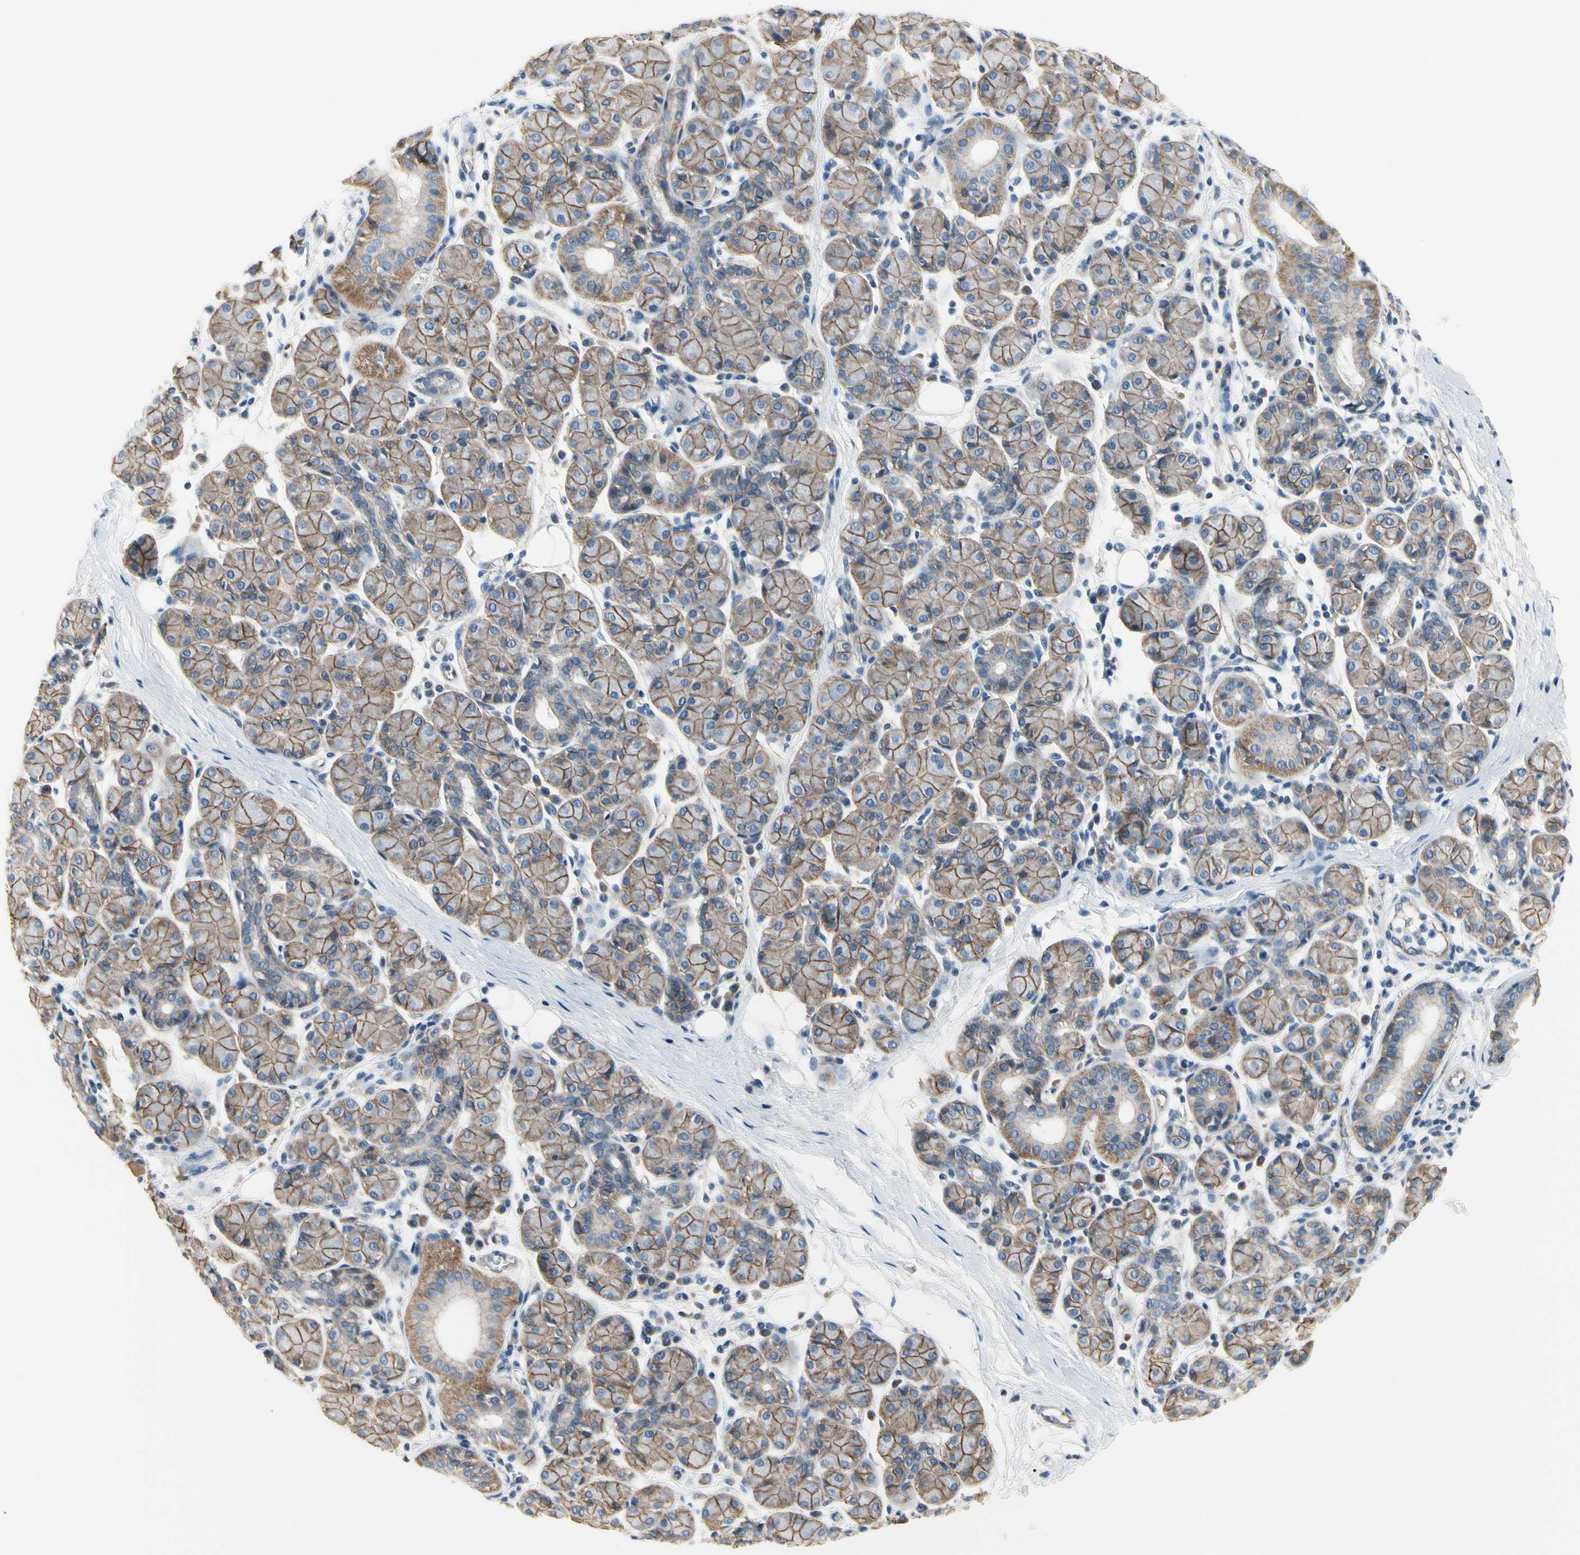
{"staining": {"intensity": "moderate", "quantity": ">75%", "location": "cytoplasmic/membranous"}, "tissue": "salivary gland", "cell_type": "Glandular cells", "image_type": "normal", "snomed": [{"axis": "morphology", "description": "Normal tissue, NOS"}, {"axis": "morphology", "description": "Inflammation, NOS"}, {"axis": "topography", "description": "Lymph node"}, {"axis": "topography", "description": "Salivary gland"}], "caption": "Moderate cytoplasmic/membranous protein expression is seen in approximately >75% of glandular cells in salivary gland.", "gene": "LGR6", "patient": {"sex": "male", "age": 3}}